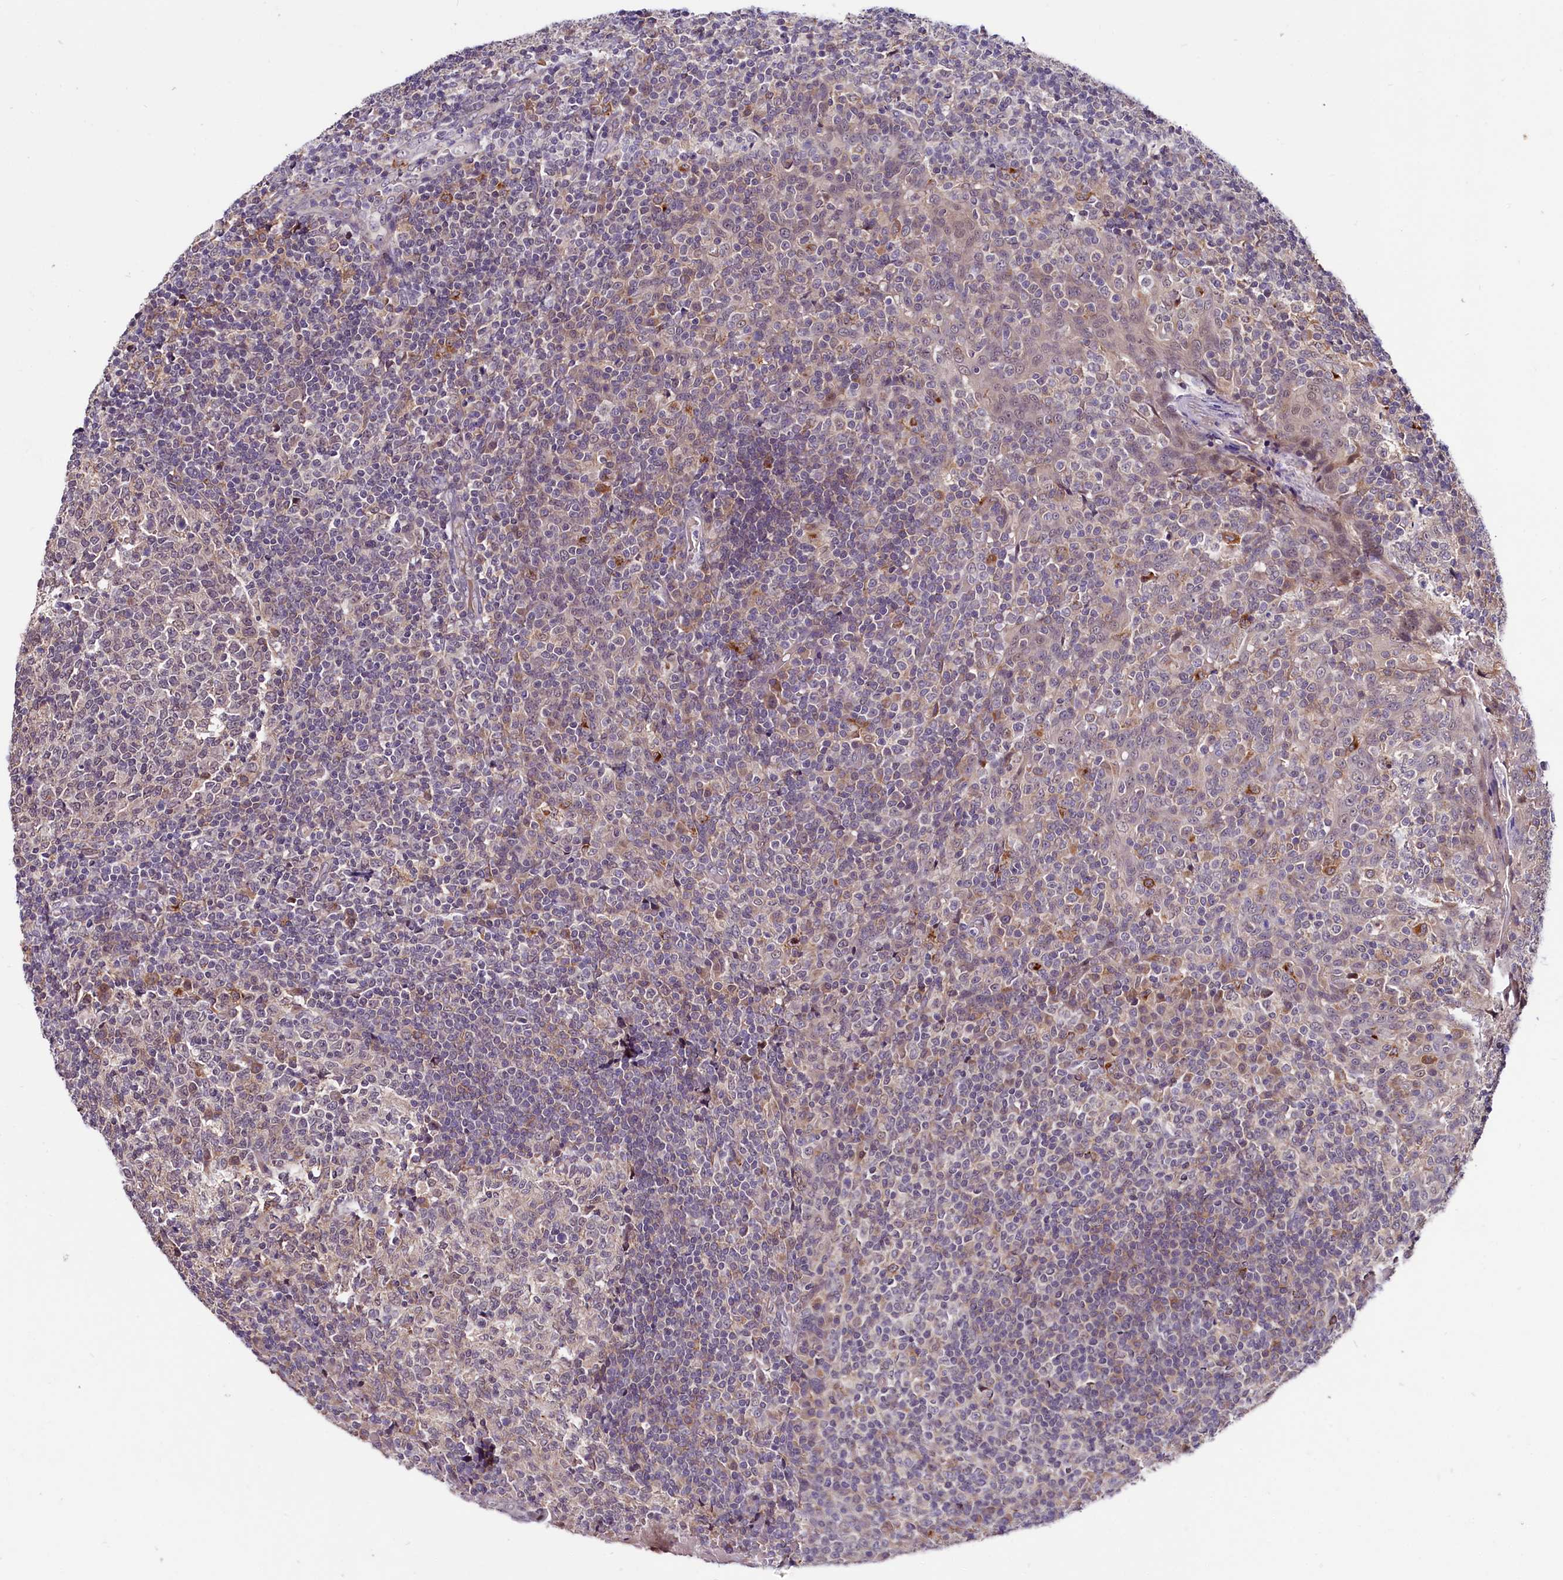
{"staining": {"intensity": "weak", "quantity": "<25%", "location": "nuclear"}, "tissue": "tonsil", "cell_type": "Germinal center cells", "image_type": "normal", "snomed": [{"axis": "morphology", "description": "Normal tissue, NOS"}, {"axis": "topography", "description": "Tonsil"}], "caption": "Immunohistochemistry (IHC) image of unremarkable human tonsil stained for a protein (brown), which reveals no expression in germinal center cells. The staining was performed using DAB to visualize the protein expression in brown, while the nuclei were stained in blue with hematoxylin (Magnification: 20x).", "gene": "UBE3A", "patient": {"sex": "female", "age": 19}}